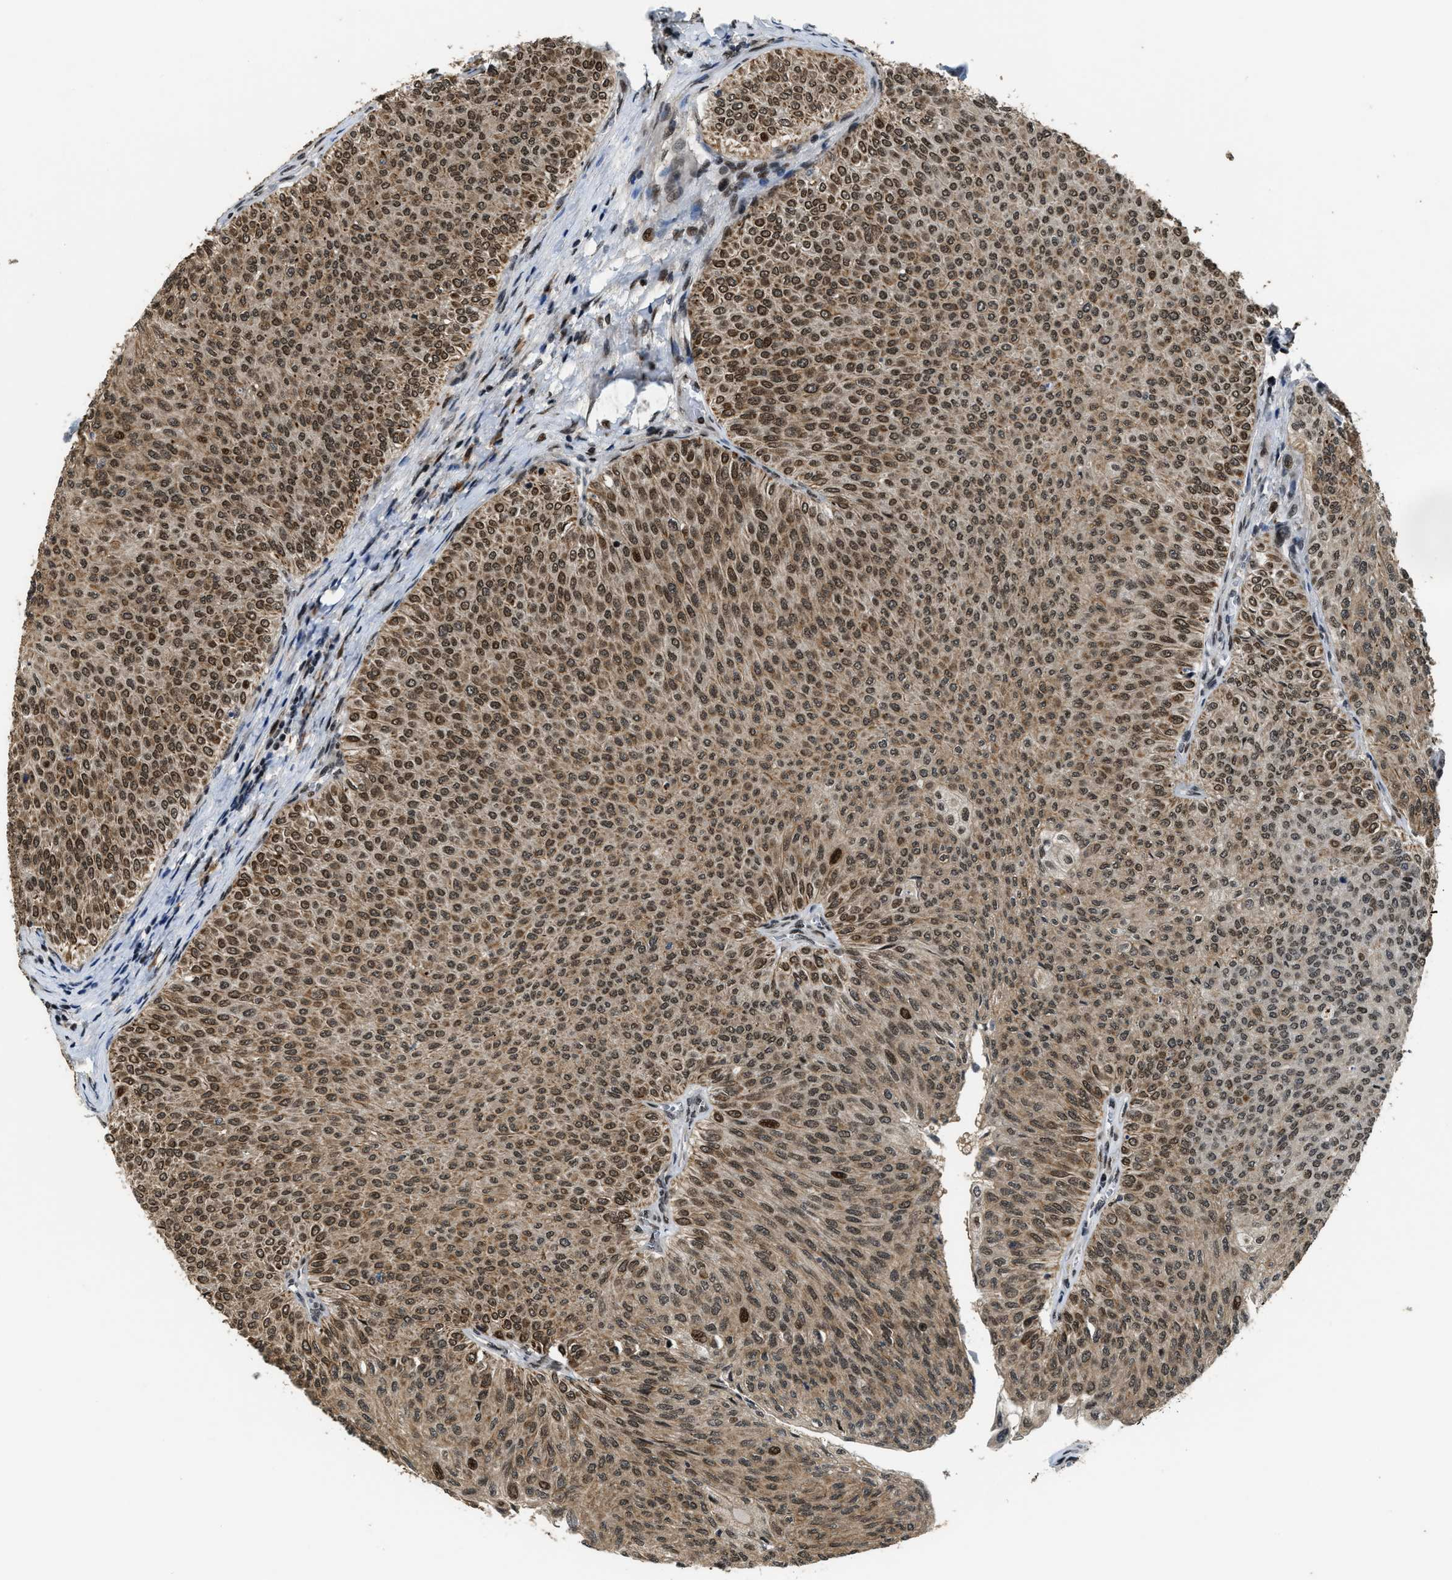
{"staining": {"intensity": "moderate", "quantity": ">75%", "location": "cytoplasmic/membranous,nuclear"}, "tissue": "urothelial cancer", "cell_type": "Tumor cells", "image_type": "cancer", "snomed": [{"axis": "morphology", "description": "Urothelial carcinoma, Low grade"}, {"axis": "topography", "description": "Urinary bladder"}], "caption": "Immunohistochemistry photomicrograph of neoplastic tissue: urothelial cancer stained using immunohistochemistry (IHC) exhibits medium levels of moderate protein expression localized specifically in the cytoplasmic/membranous and nuclear of tumor cells, appearing as a cytoplasmic/membranous and nuclear brown color.", "gene": "SERTAD2", "patient": {"sex": "male", "age": 78}}